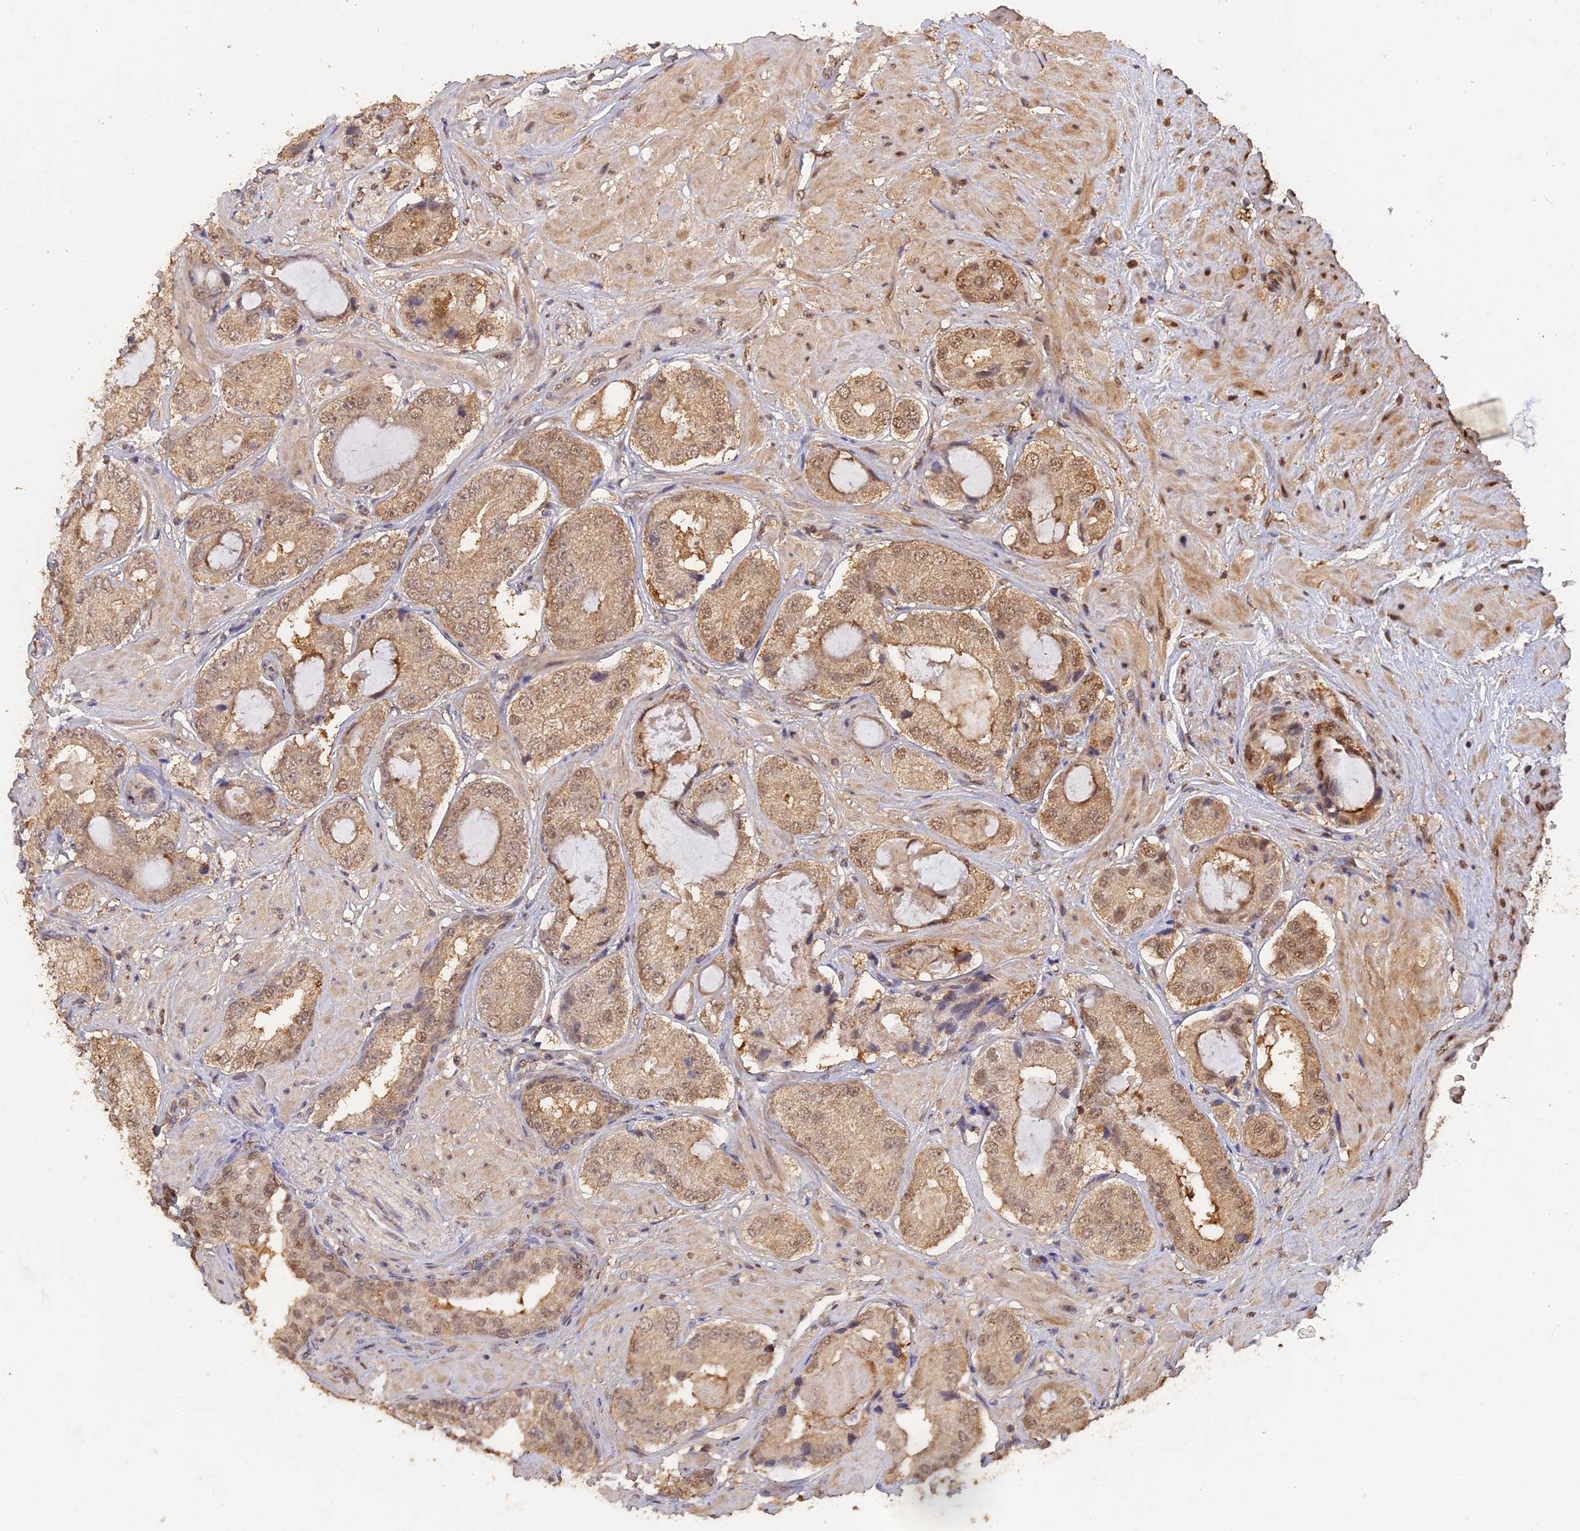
{"staining": {"intensity": "moderate", "quantity": ">75%", "location": "cytoplasmic/membranous,nuclear"}, "tissue": "prostate cancer", "cell_type": "Tumor cells", "image_type": "cancer", "snomed": [{"axis": "morphology", "description": "Adenocarcinoma, High grade"}, {"axis": "topography", "description": "Prostate"}], "caption": "The micrograph shows immunohistochemical staining of prostate cancer. There is moderate cytoplasmic/membranous and nuclear expression is present in approximately >75% of tumor cells.", "gene": "PSMC6", "patient": {"sex": "male", "age": 59}}